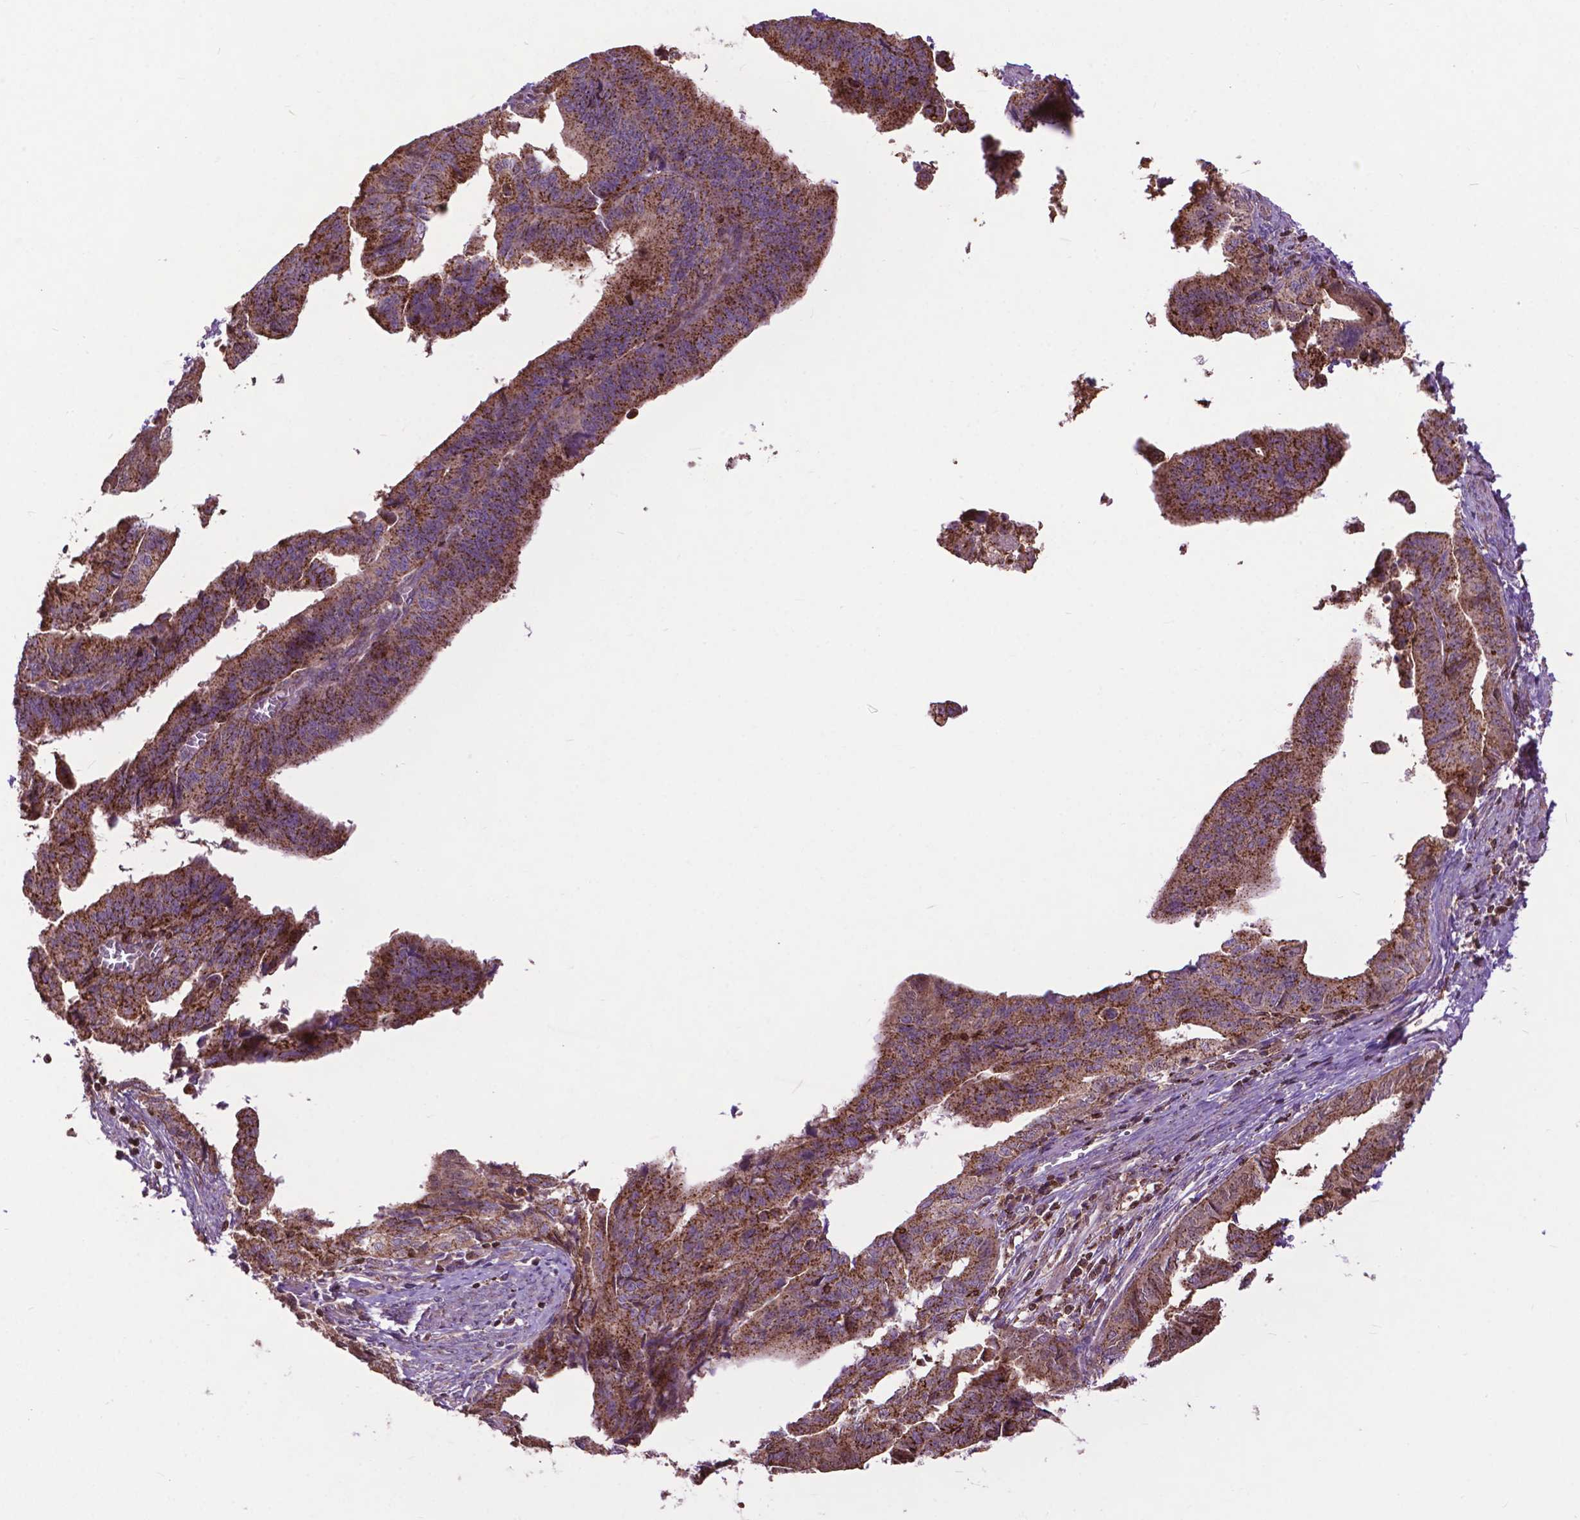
{"staining": {"intensity": "moderate", "quantity": ">75%", "location": "cytoplasmic/membranous"}, "tissue": "endometrial cancer", "cell_type": "Tumor cells", "image_type": "cancer", "snomed": [{"axis": "morphology", "description": "Adenocarcinoma, NOS"}, {"axis": "topography", "description": "Endometrium"}], "caption": "A high-resolution histopathology image shows immunohistochemistry (IHC) staining of endometrial cancer (adenocarcinoma), which reveals moderate cytoplasmic/membranous staining in approximately >75% of tumor cells.", "gene": "CHMP4A", "patient": {"sex": "female", "age": 65}}